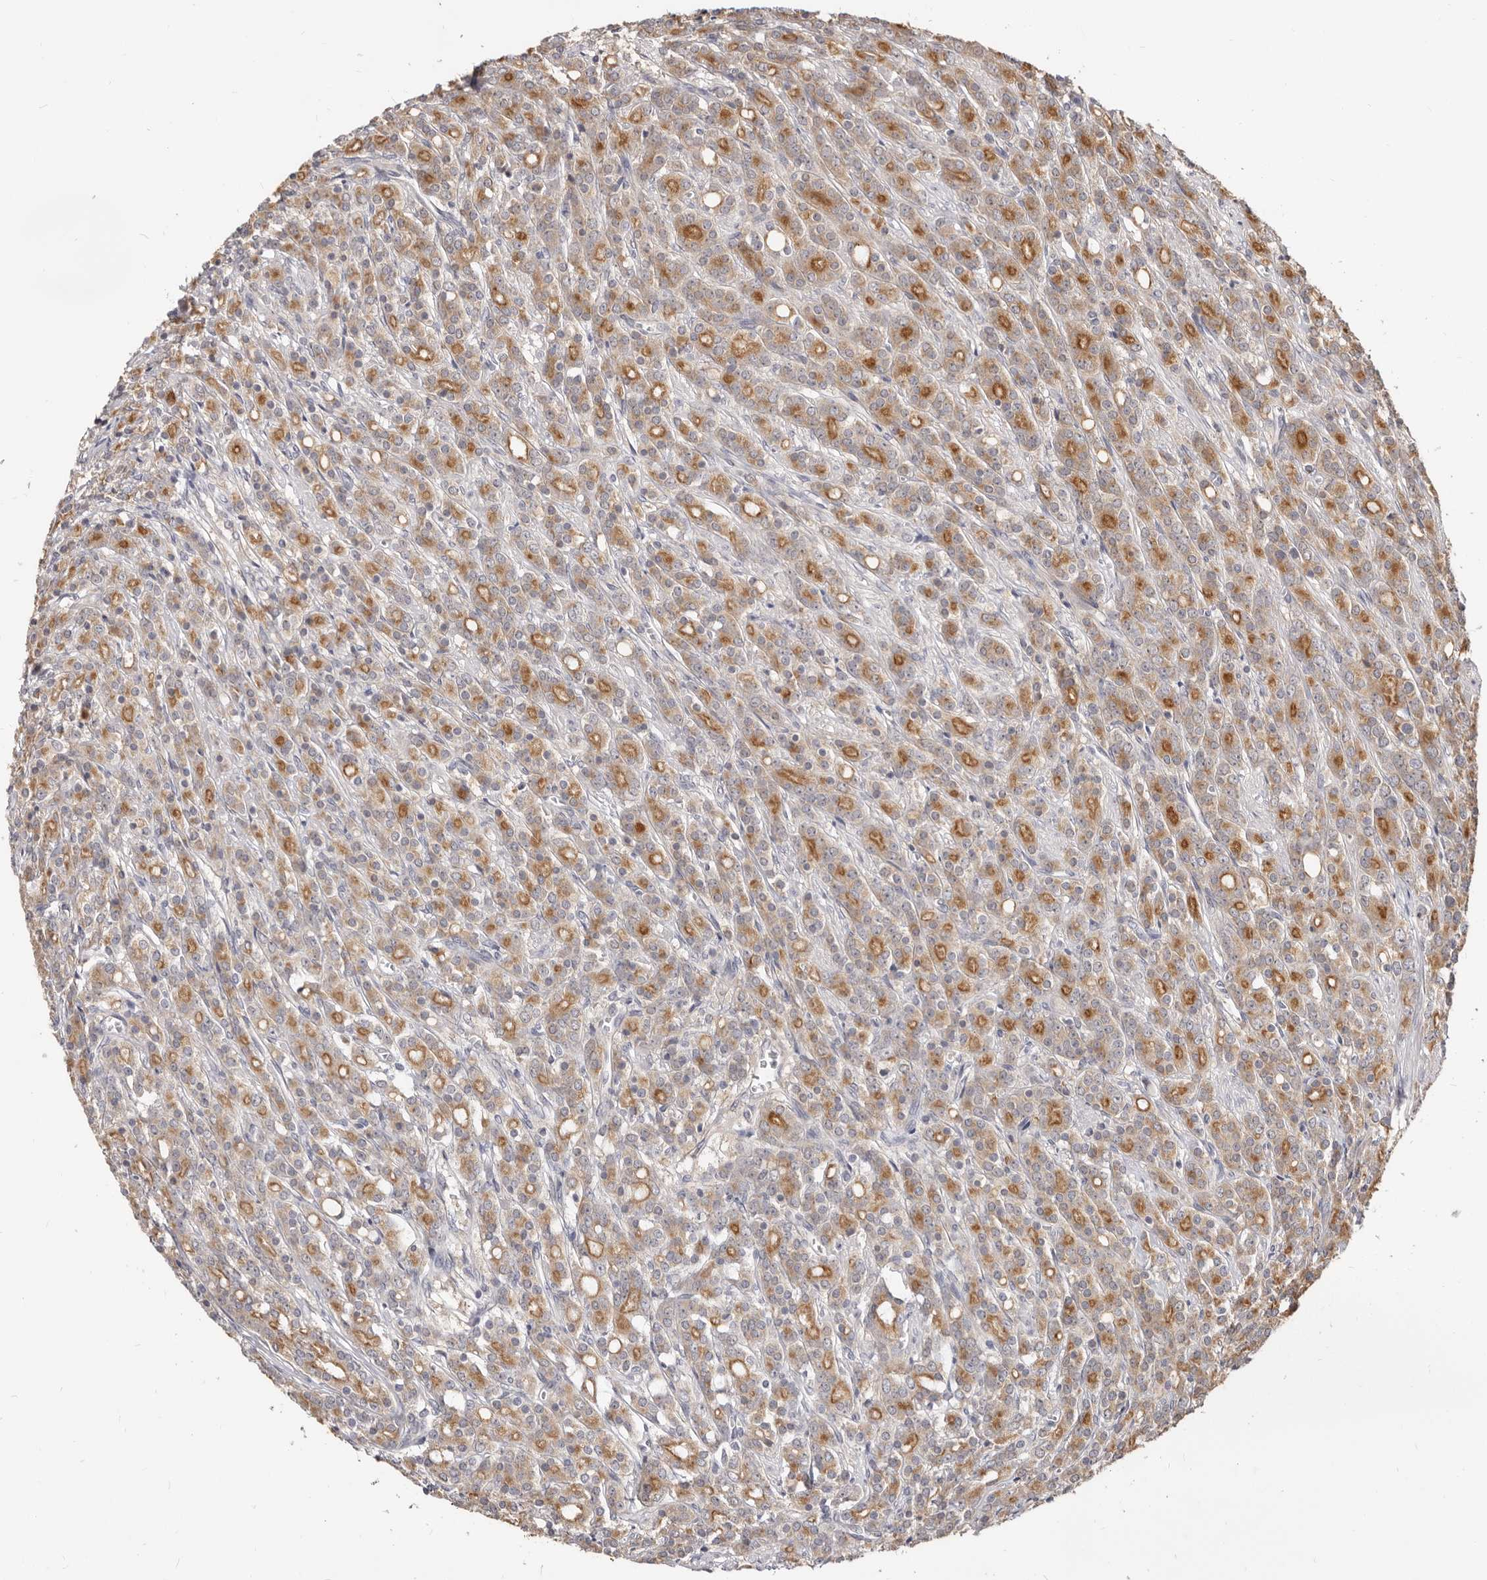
{"staining": {"intensity": "moderate", "quantity": ">75%", "location": "cytoplasmic/membranous"}, "tissue": "prostate cancer", "cell_type": "Tumor cells", "image_type": "cancer", "snomed": [{"axis": "morphology", "description": "Adenocarcinoma, High grade"}, {"axis": "topography", "description": "Prostate"}], "caption": "A micrograph of human adenocarcinoma (high-grade) (prostate) stained for a protein shows moderate cytoplasmic/membranous brown staining in tumor cells. (DAB (3,3'-diaminobenzidine) = brown stain, brightfield microscopy at high magnification).", "gene": "TC2N", "patient": {"sex": "male", "age": 62}}